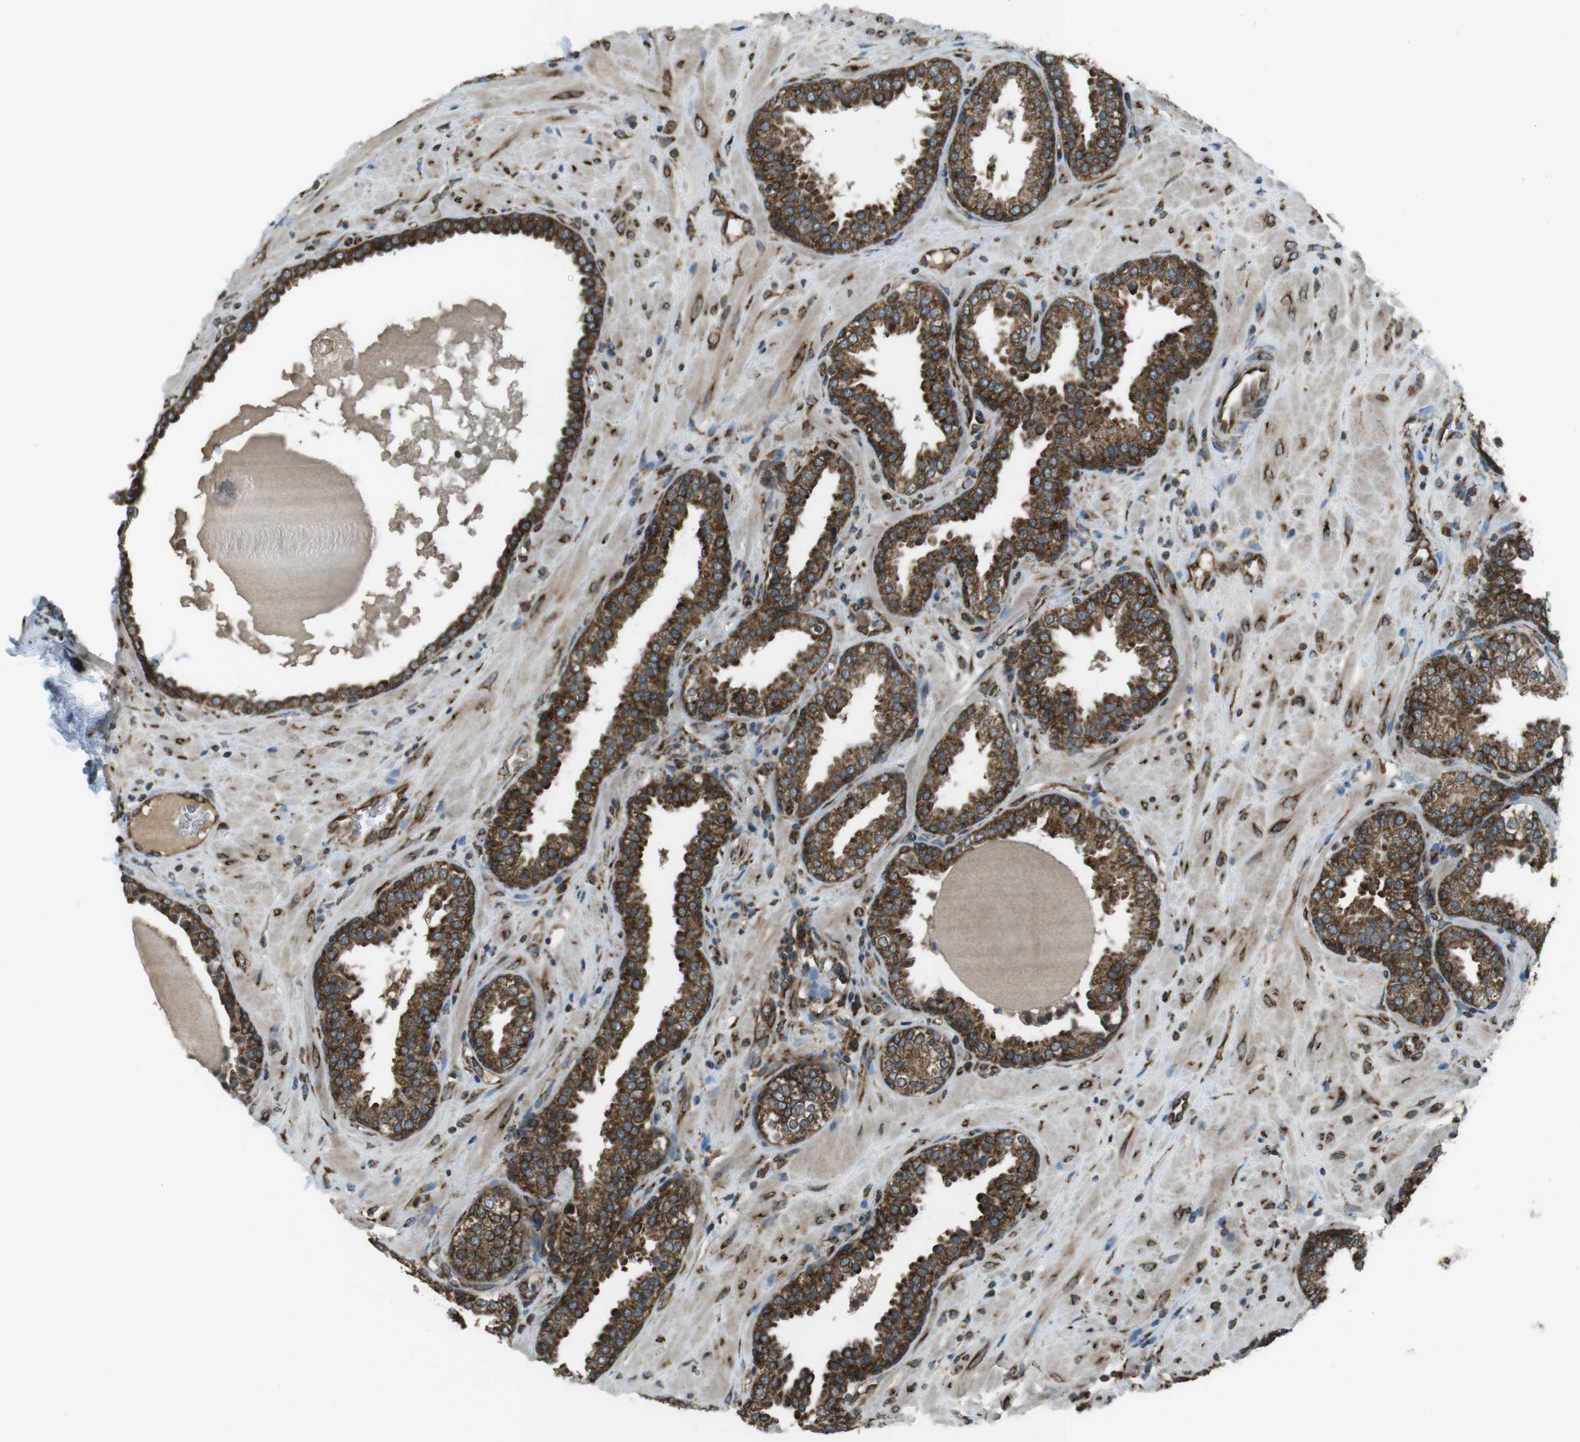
{"staining": {"intensity": "strong", "quantity": ">75%", "location": "cytoplasmic/membranous"}, "tissue": "prostate", "cell_type": "Glandular cells", "image_type": "normal", "snomed": [{"axis": "morphology", "description": "Normal tissue, NOS"}, {"axis": "topography", "description": "Prostate"}], "caption": "Protein staining by immunohistochemistry (IHC) exhibits strong cytoplasmic/membranous staining in approximately >75% of glandular cells in normal prostate.", "gene": "KTN1", "patient": {"sex": "male", "age": 51}}